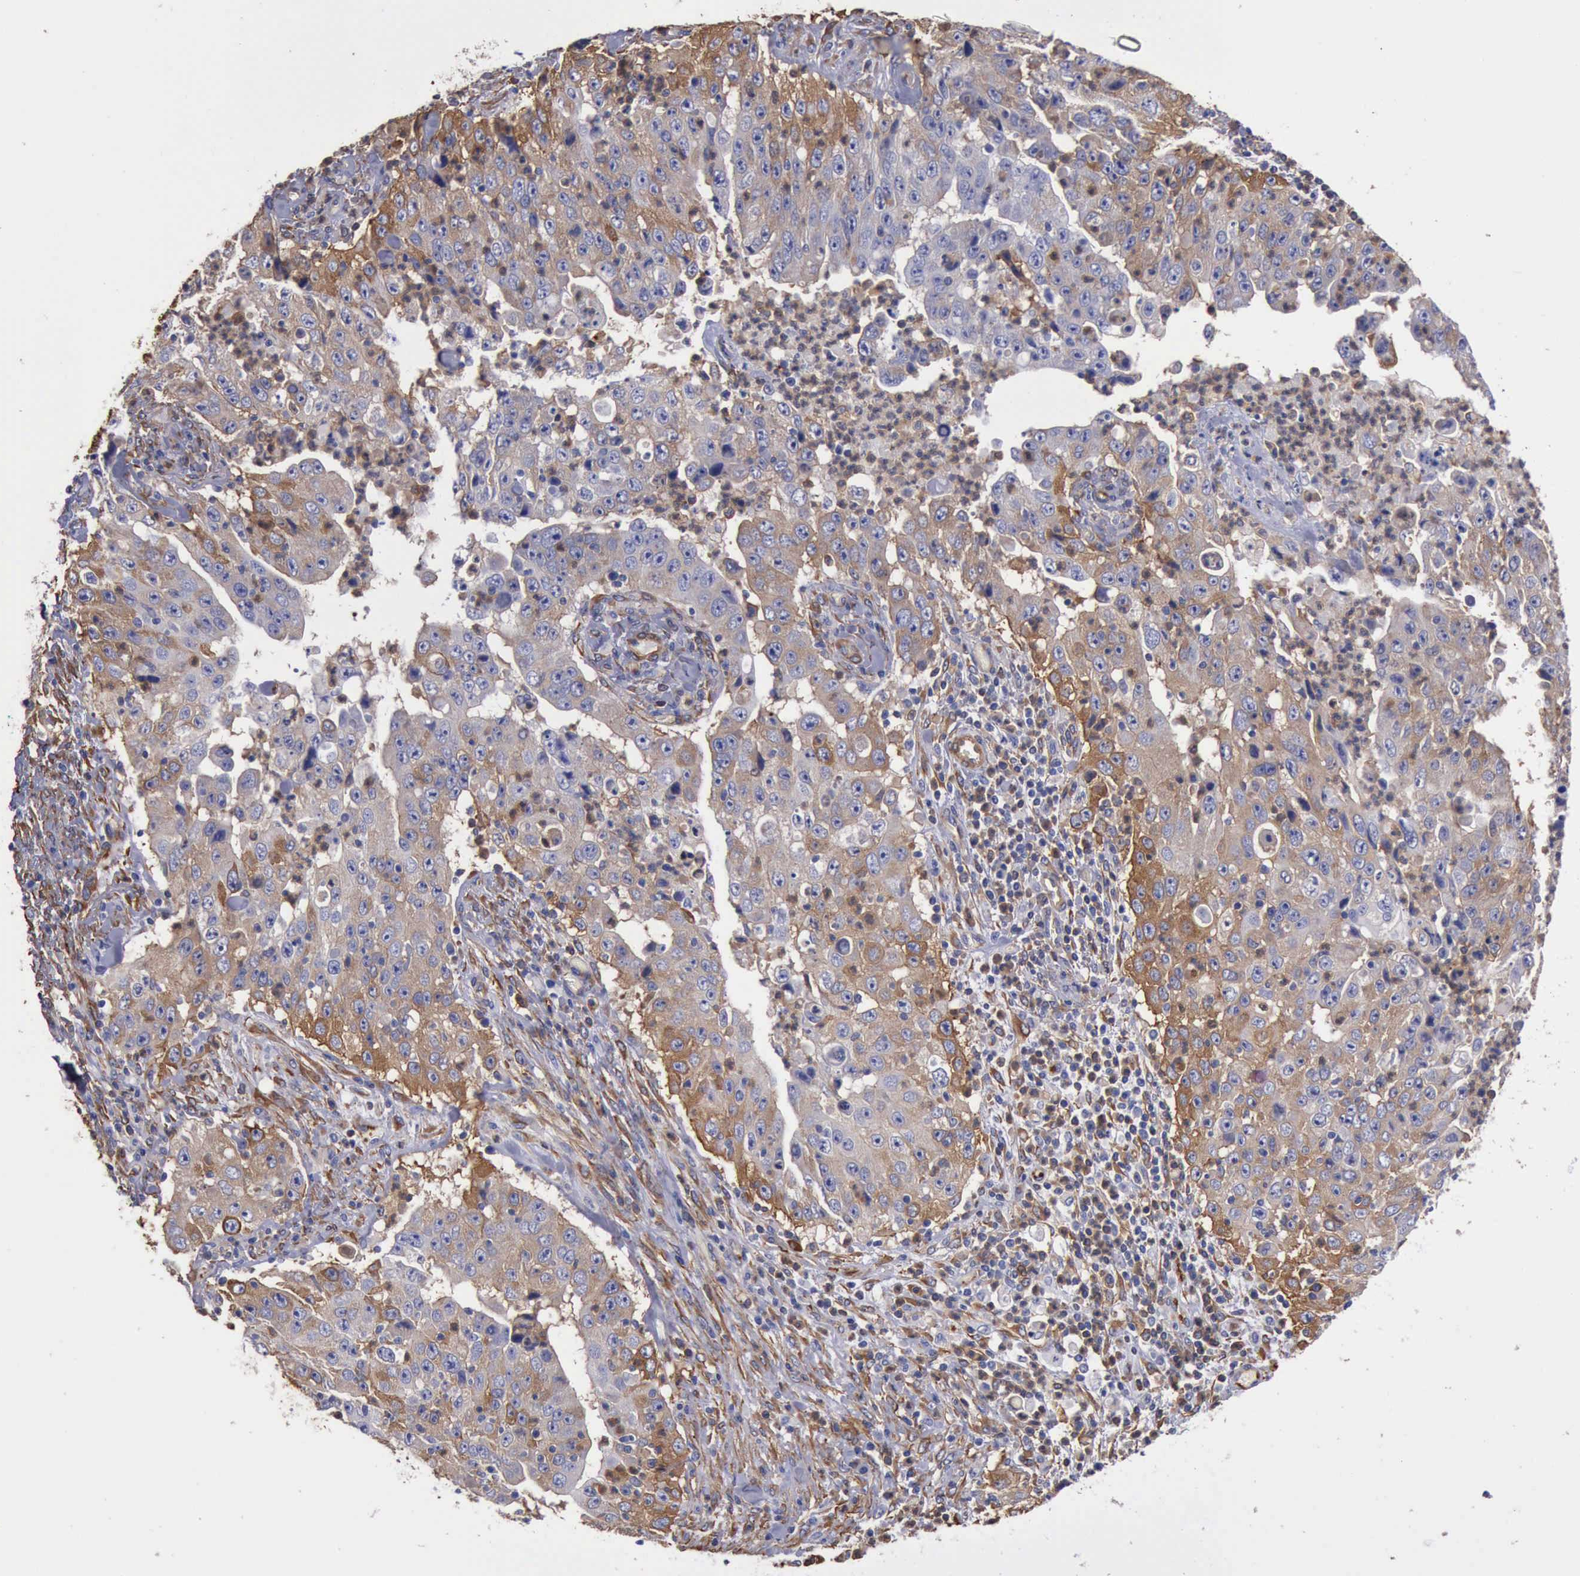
{"staining": {"intensity": "strong", "quantity": "25%-75%", "location": "cytoplasmic/membranous"}, "tissue": "lung cancer", "cell_type": "Tumor cells", "image_type": "cancer", "snomed": [{"axis": "morphology", "description": "Squamous cell carcinoma, NOS"}, {"axis": "topography", "description": "Lung"}], "caption": "This histopathology image exhibits IHC staining of lung cancer, with high strong cytoplasmic/membranous expression in approximately 25%-75% of tumor cells.", "gene": "FLNA", "patient": {"sex": "male", "age": 64}}